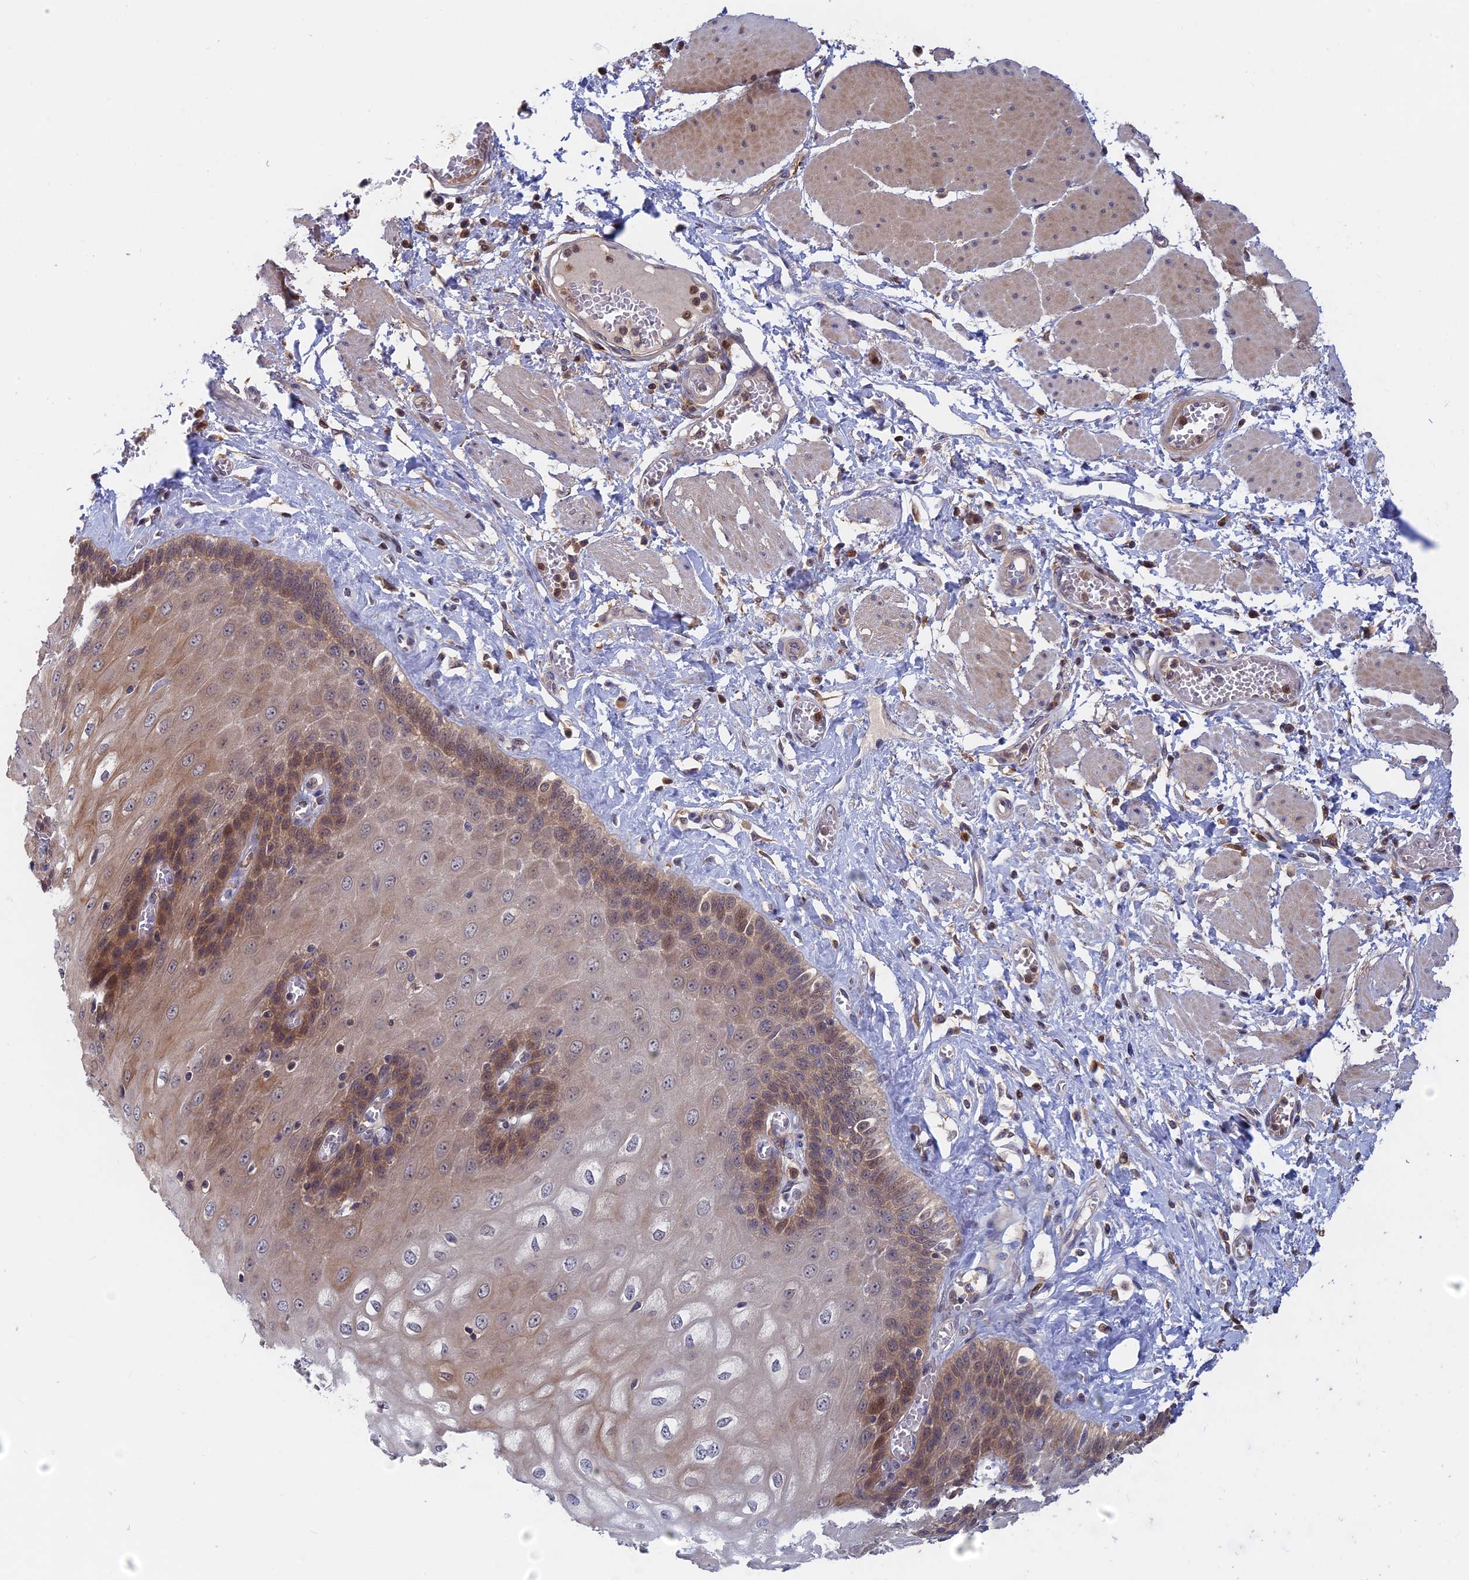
{"staining": {"intensity": "moderate", "quantity": ">75%", "location": "cytoplasmic/membranous,nuclear"}, "tissue": "esophagus", "cell_type": "Squamous epithelial cells", "image_type": "normal", "snomed": [{"axis": "morphology", "description": "Normal tissue, NOS"}, {"axis": "topography", "description": "Esophagus"}], "caption": "This image exhibits IHC staining of unremarkable esophagus, with medium moderate cytoplasmic/membranous,nuclear positivity in approximately >75% of squamous epithelial cells.", "gene": "BLVRA", "patient": {"sex": "male", "age": 60}}